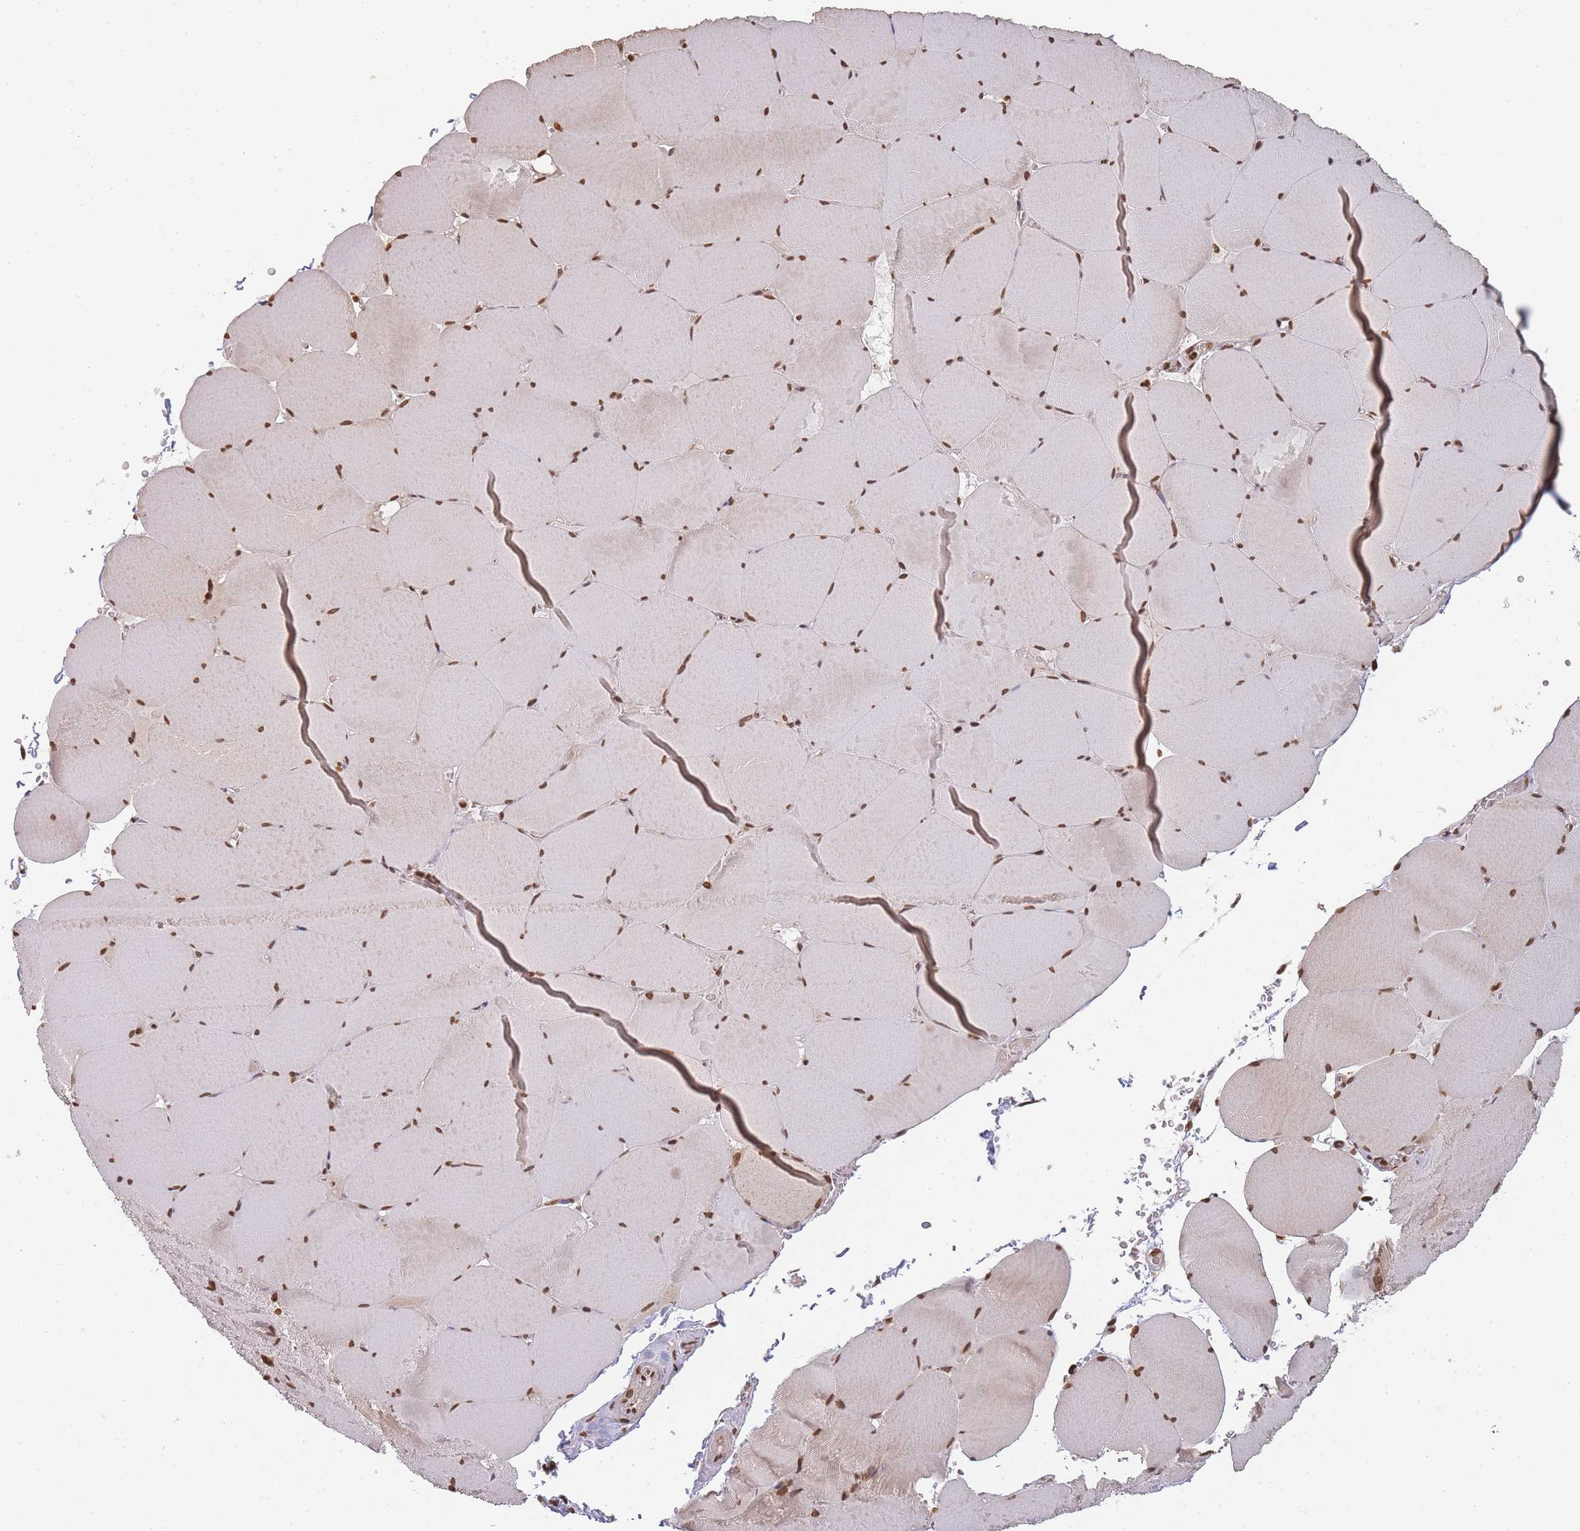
{"staining": {"intensity": "moderate", "quantity": ">75%", "location": "nuclear"}, "tissue": "skeletal muscle", "cell_type": "Myocytes", "image_type": "normal", "snomed": [{"axis": "morphology", "description": "Normal tissue, NOS"}, {"axis": "topography", "description": "Skeletal muscle"}, {"axis": "topography", "description": "Head-Neck"}], "caption": "An image showing moderate nuclear staining in approximately >75% of myocytes in unremarkable skeletal muscle, as visualized by brown immunohistochemical staining.", "gene": "WWTR1", "patient": {"sex": "male", "age": 66}}